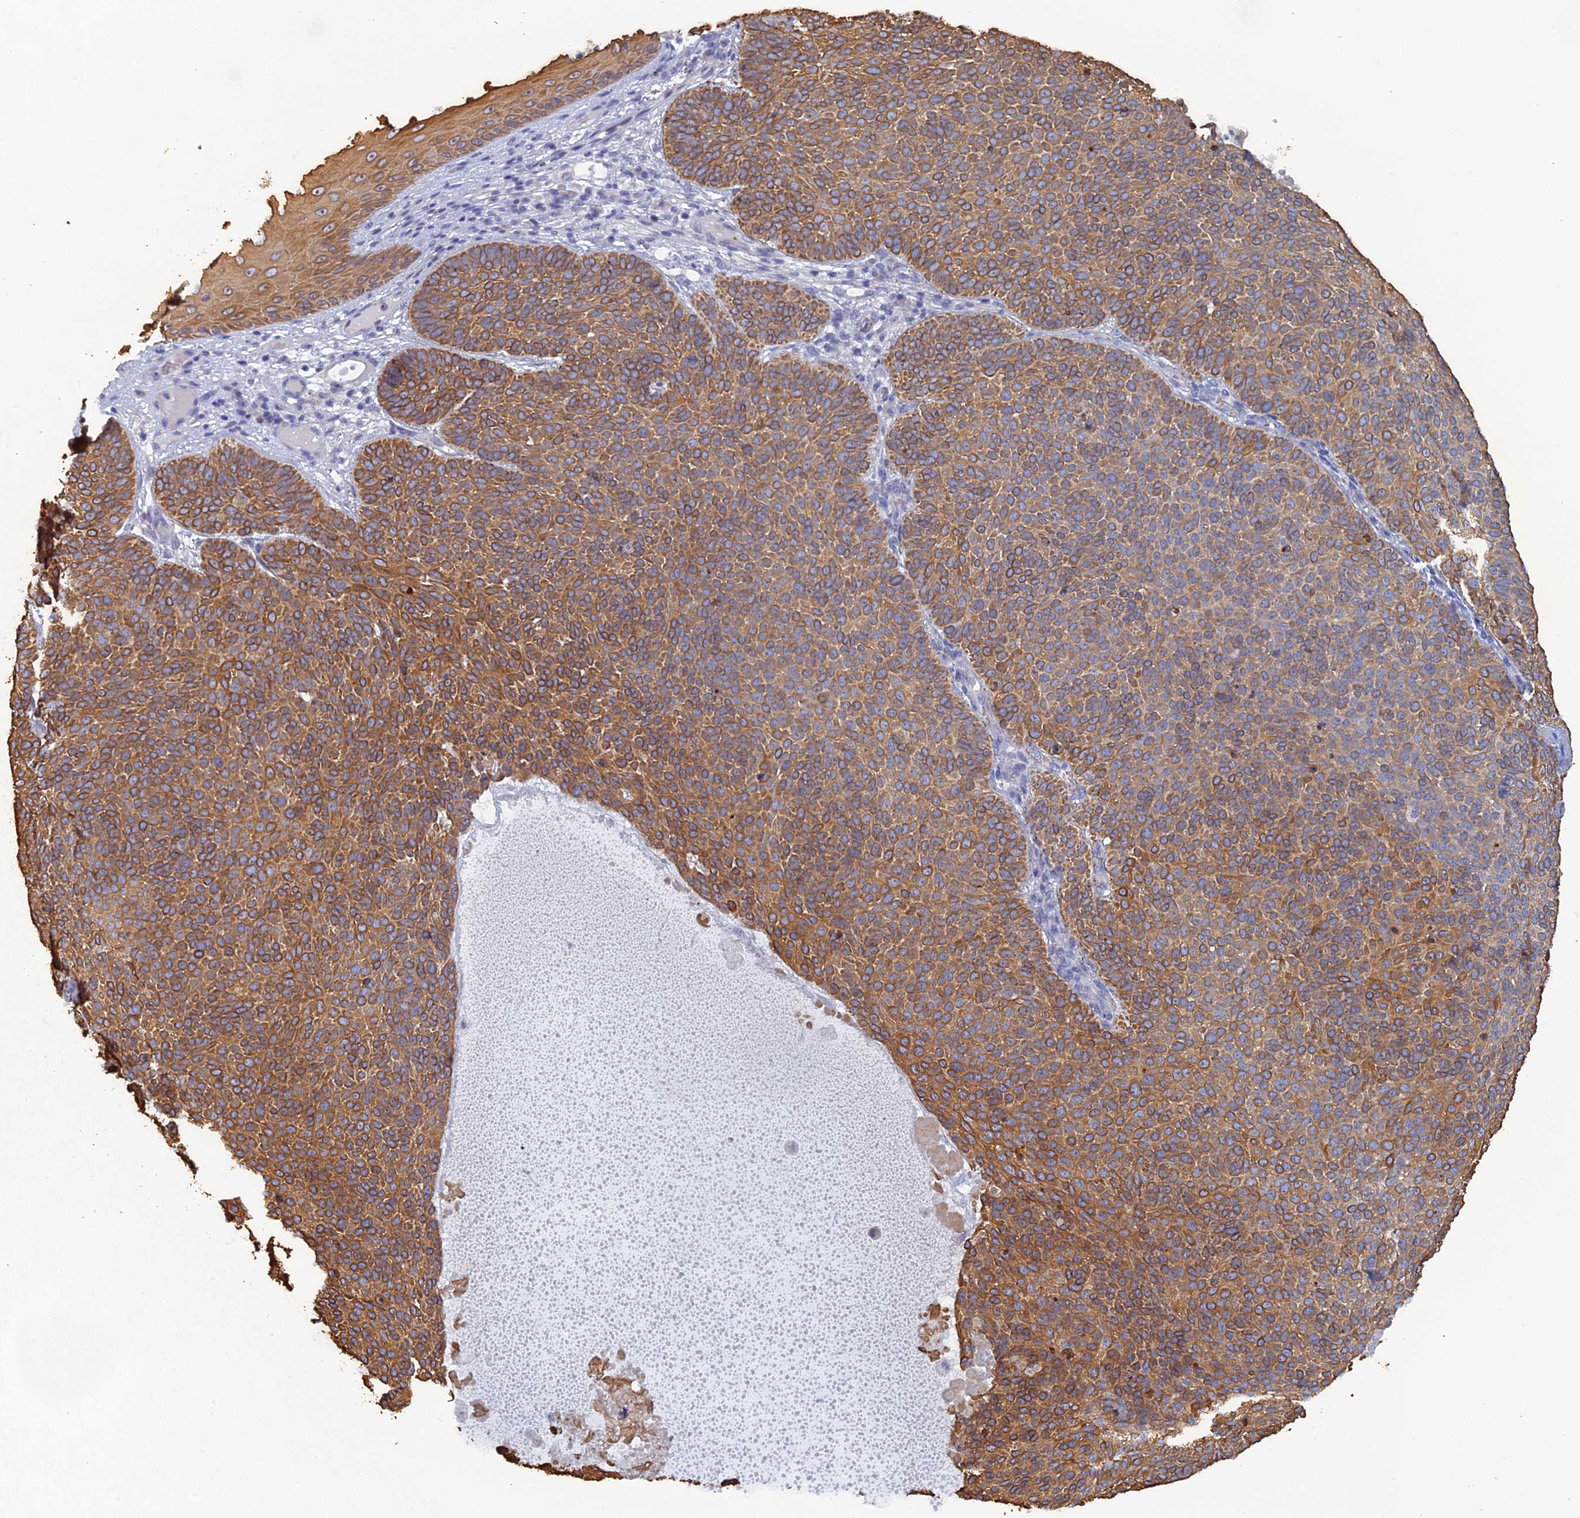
{"staining": {"intensity": "moderate", "quantity": ">75%", "location": "cytoplasmic/membranous"}, "tissue": "skin cancer", "cell_type": "Tumor cells", "image_type": "cancer", "snomed": [{"axis": "morphology", "description": "Basal cell carcinoma"}, {"axis": "topography", "description": "Skin"}], "caption": "Protein expression analysis of basal cell carcinoma (skin) demonstrates moderate cytoplasmic/membranous expression in approximately >75% of tumor cells.", "gene": "SRFBP1", "patient": {"sex": "male", "age": 85}}